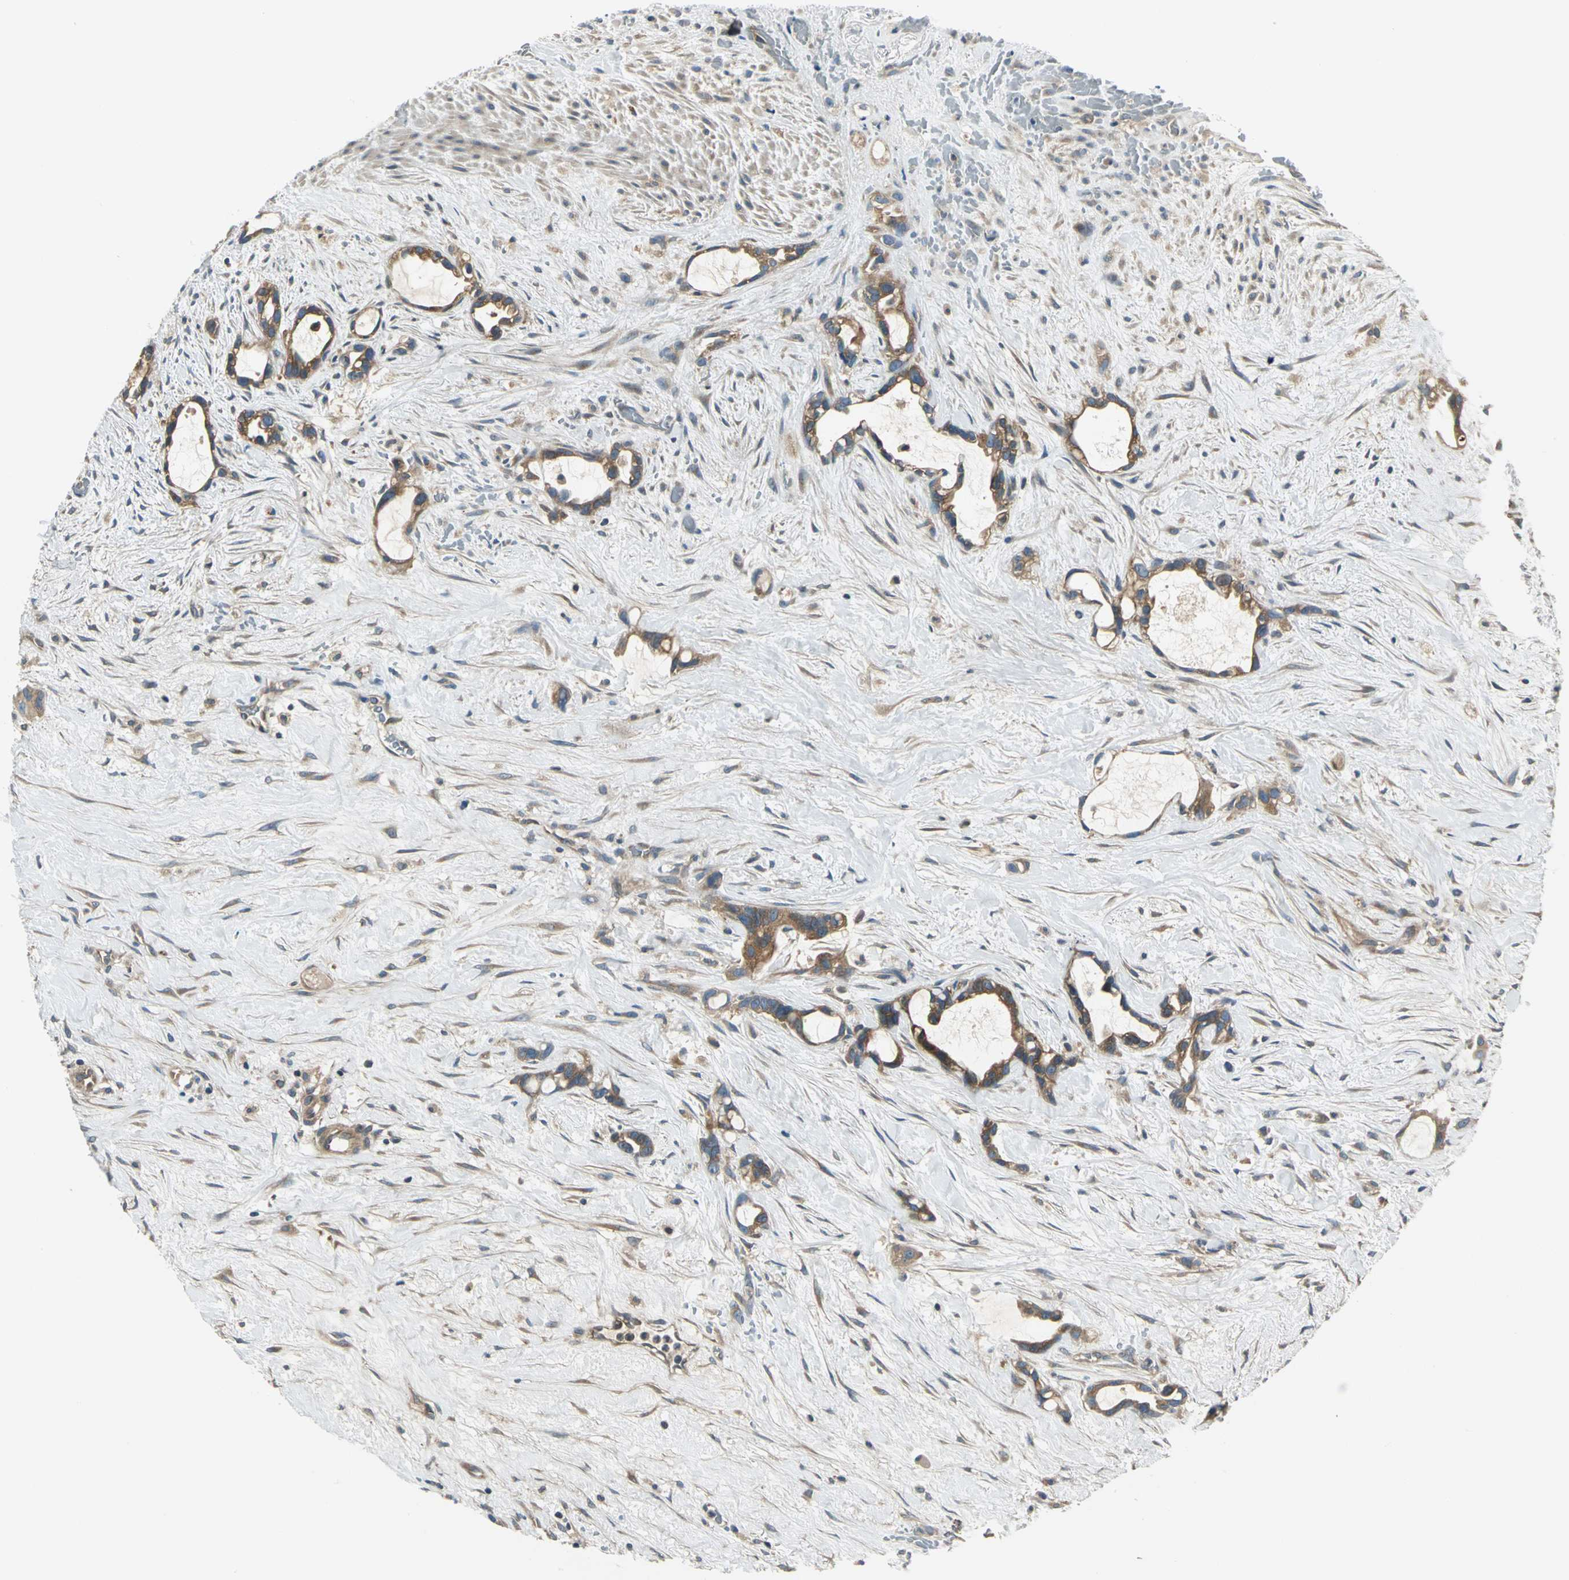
{"staining": {"intensity": "moderate", "quantity": ">75%", "location": "cytoplasmic/membranous"}, "tissue": "liver cancer", "cell_type": "Tumor cells", "image_type": "cancer", "snomed": [{"axis": "morphology", "description": "Cholangiocarcinoma"}, {"axis": "topography", "description": "Liver"}], "caption": "The image shows staining of liver cholangiocarcinoma, revealing moderate cytoplasmic/membranous protein positivity (brown color) within tumor cells.", "gene": "PRKAA1", "patient": {"sex": "female", "age": 65}}